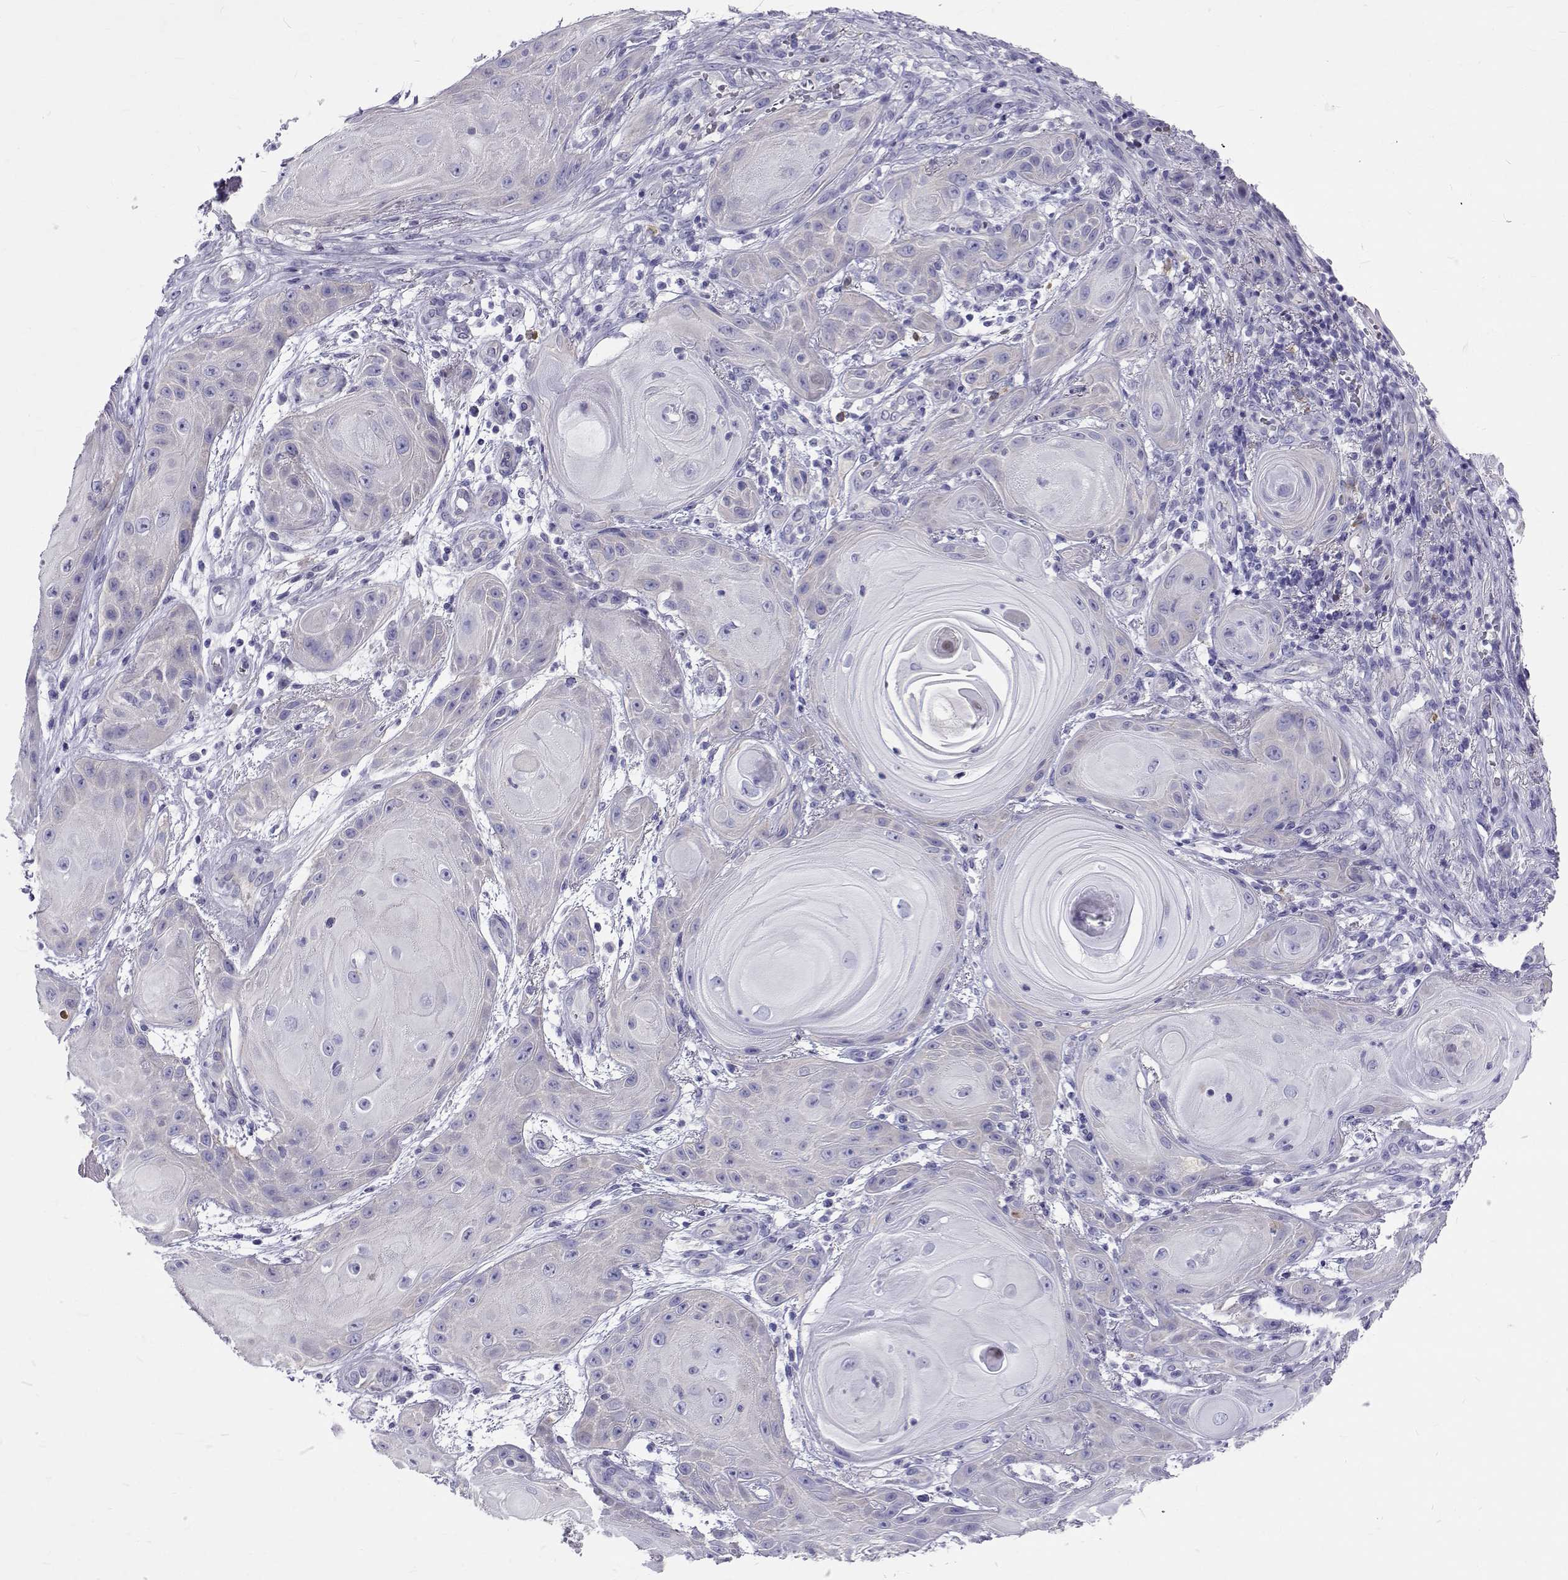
{"staining": {"intensity": "negative", "quantity": "none", "location": "none"}, "tissue": "skin cancer", "cell_type": "Tumor cells", "image_type": "cancer", "snomed": [{"axis": "morphology", "description": "Squamous cell carcinoma, NOS"}, {"axis": "topography", "description": "Skin"}], "caption": "Image shows no significant protein positivity in tumor cells of squamous cell carcinoma (skin).", "gene": "IGSF1", "patient": {"sex": "male", "age": 62}}